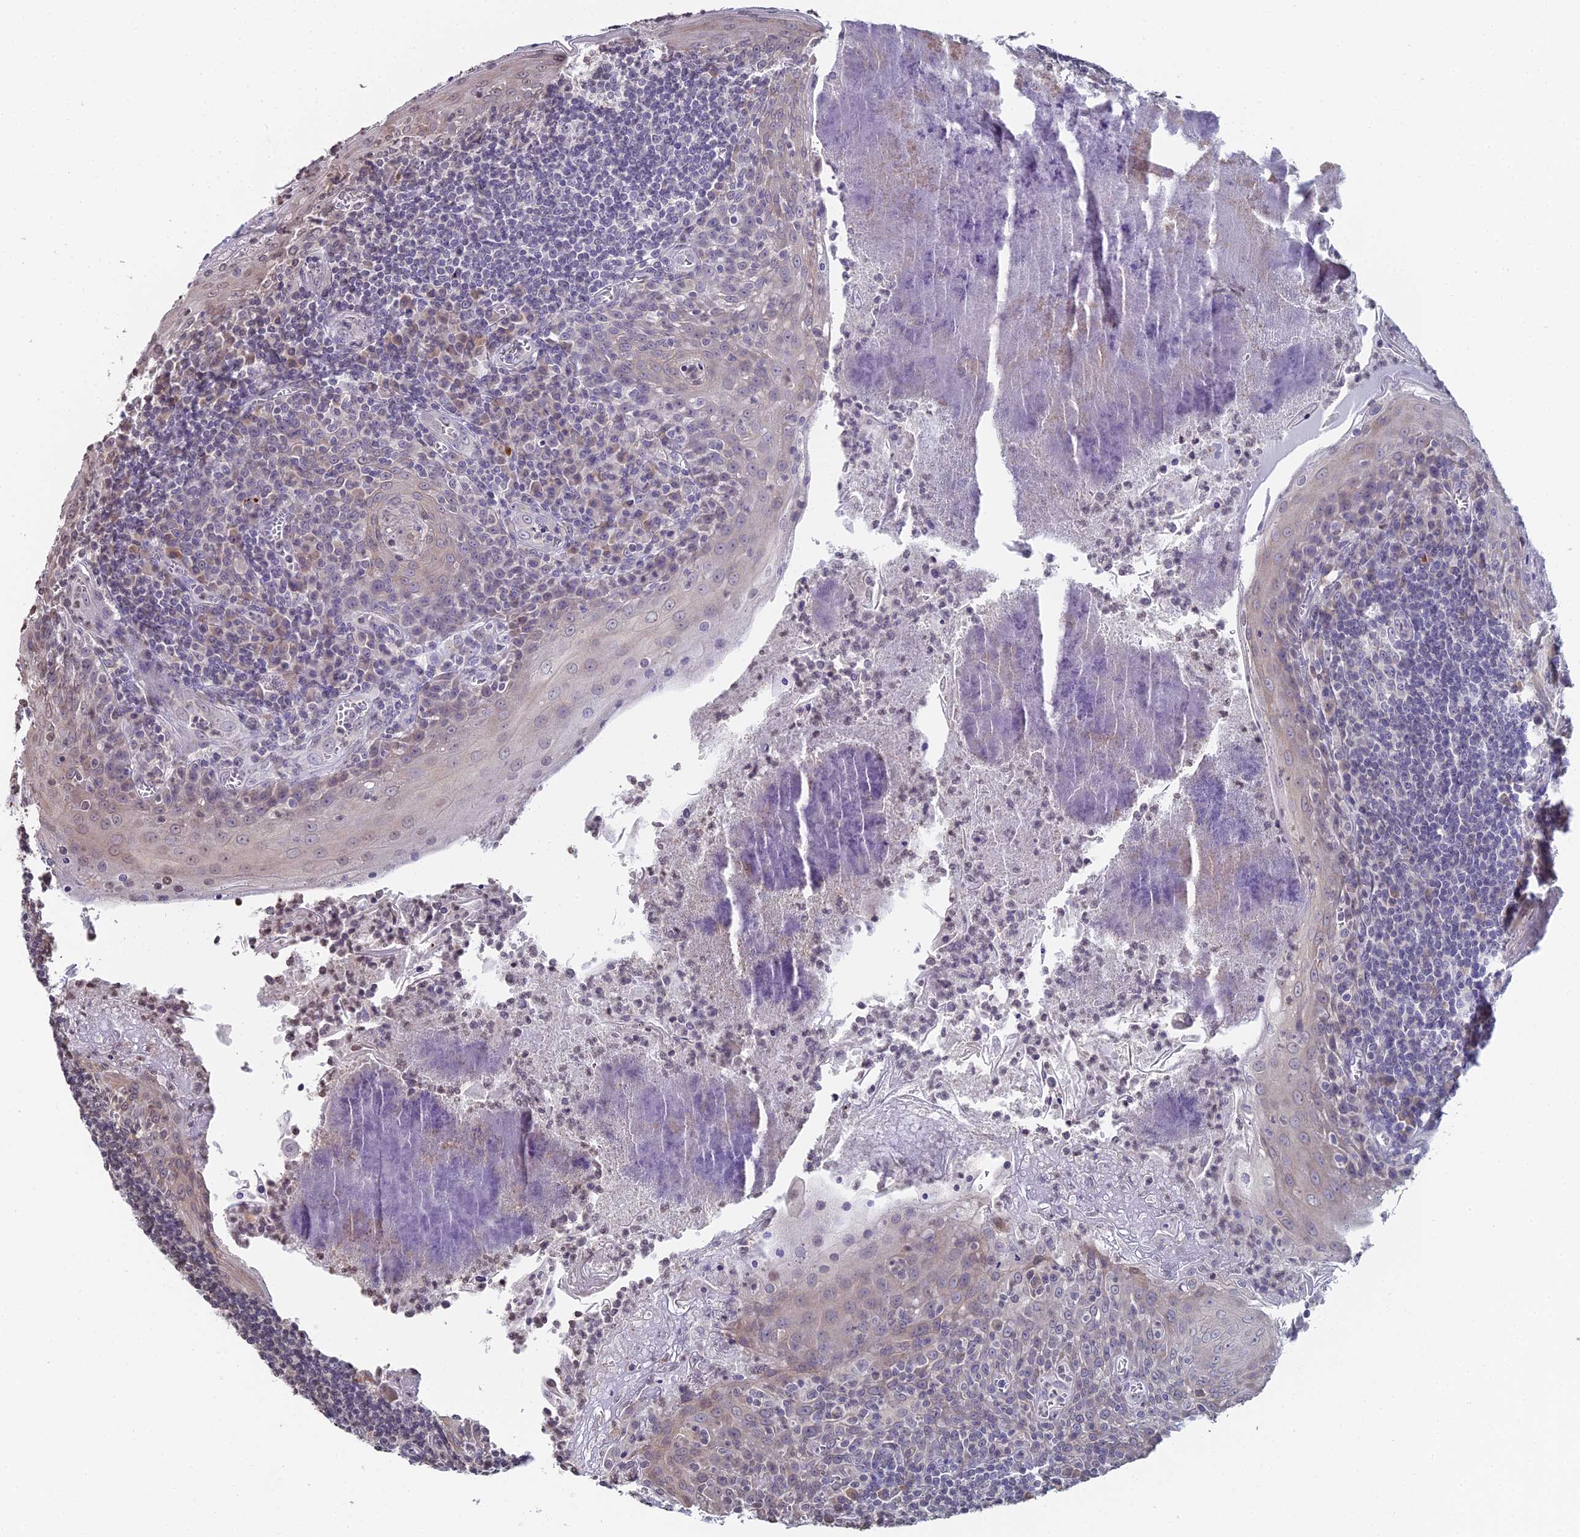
{"staining": {"intensity": "negative", "quantity": "none", "location": "none"}, "tissue": "tonsil", "cell_type": "Germinal center cells", "image_type": "normal", "snomed": [{"axis": "morphology", "description": "Normal tissue, NOS"}, {"axis": "topography", "description": "Tonsil"}], "caption": "Micrograph shows no significant protein expression in germinal center cells of normal tonsil.", "gene": "PRR22", "patient": {"sex": "male", "age": 27}}